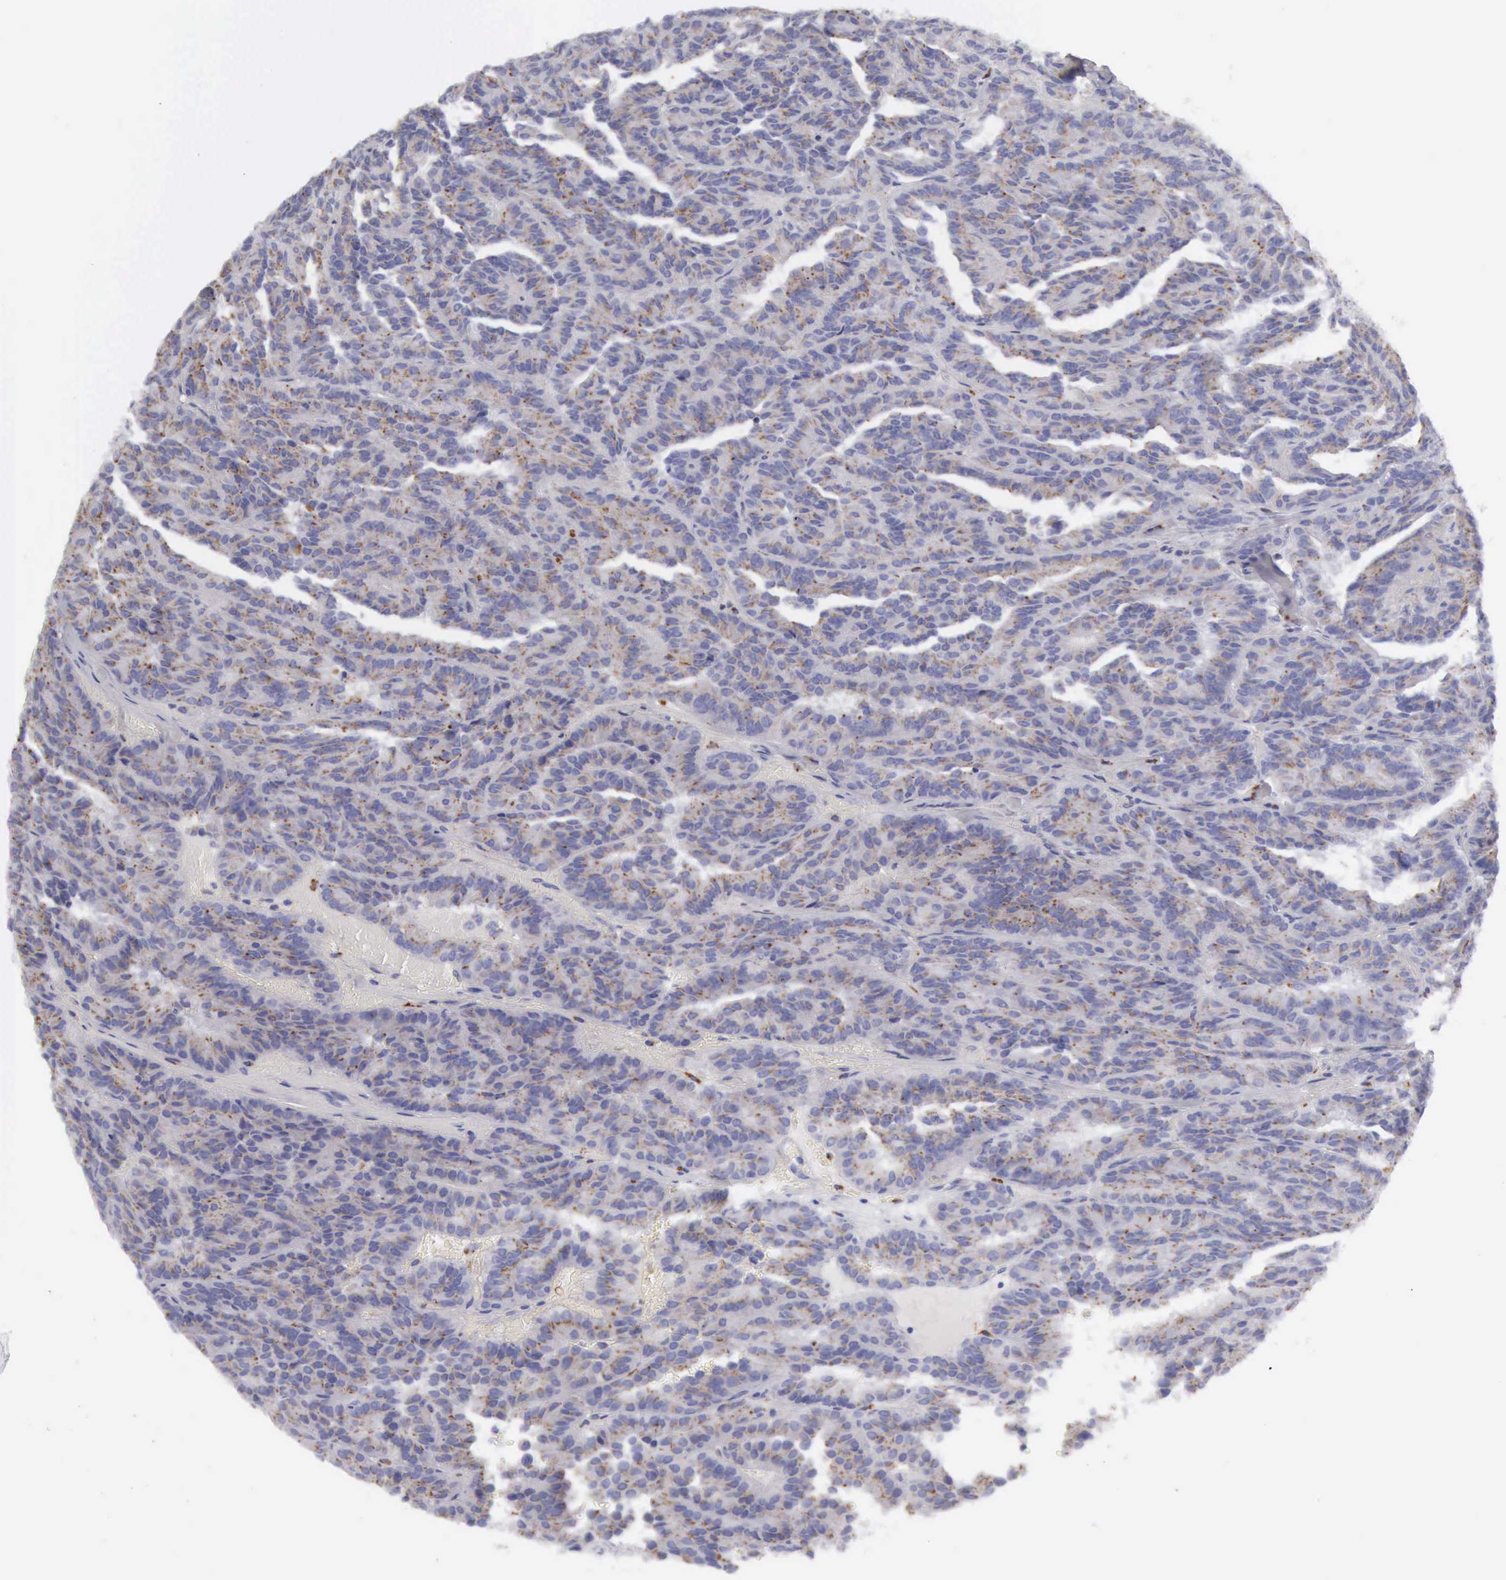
{"staining": {"intensity": "weak", "quantity": ">75%", "location": "cytoplasmic/membranous"}, "tissue": "renal cancer", "cell_type": "Tumor cells", "image_type": "cancer", "snomed": [{"axis": "morphology", "description": "Adenocarcinoma, NOS"}, {"axis": "topography", "description": "Kidney"}], "caption": "Protein analysis of adenocarcinoma (renal) tissue demonstrates weak cytoplasmic/membranous positivity in approximately >75% of tumor cells.", "gene": "CTSS", "patient": {"sex": "male", "age": 46}}